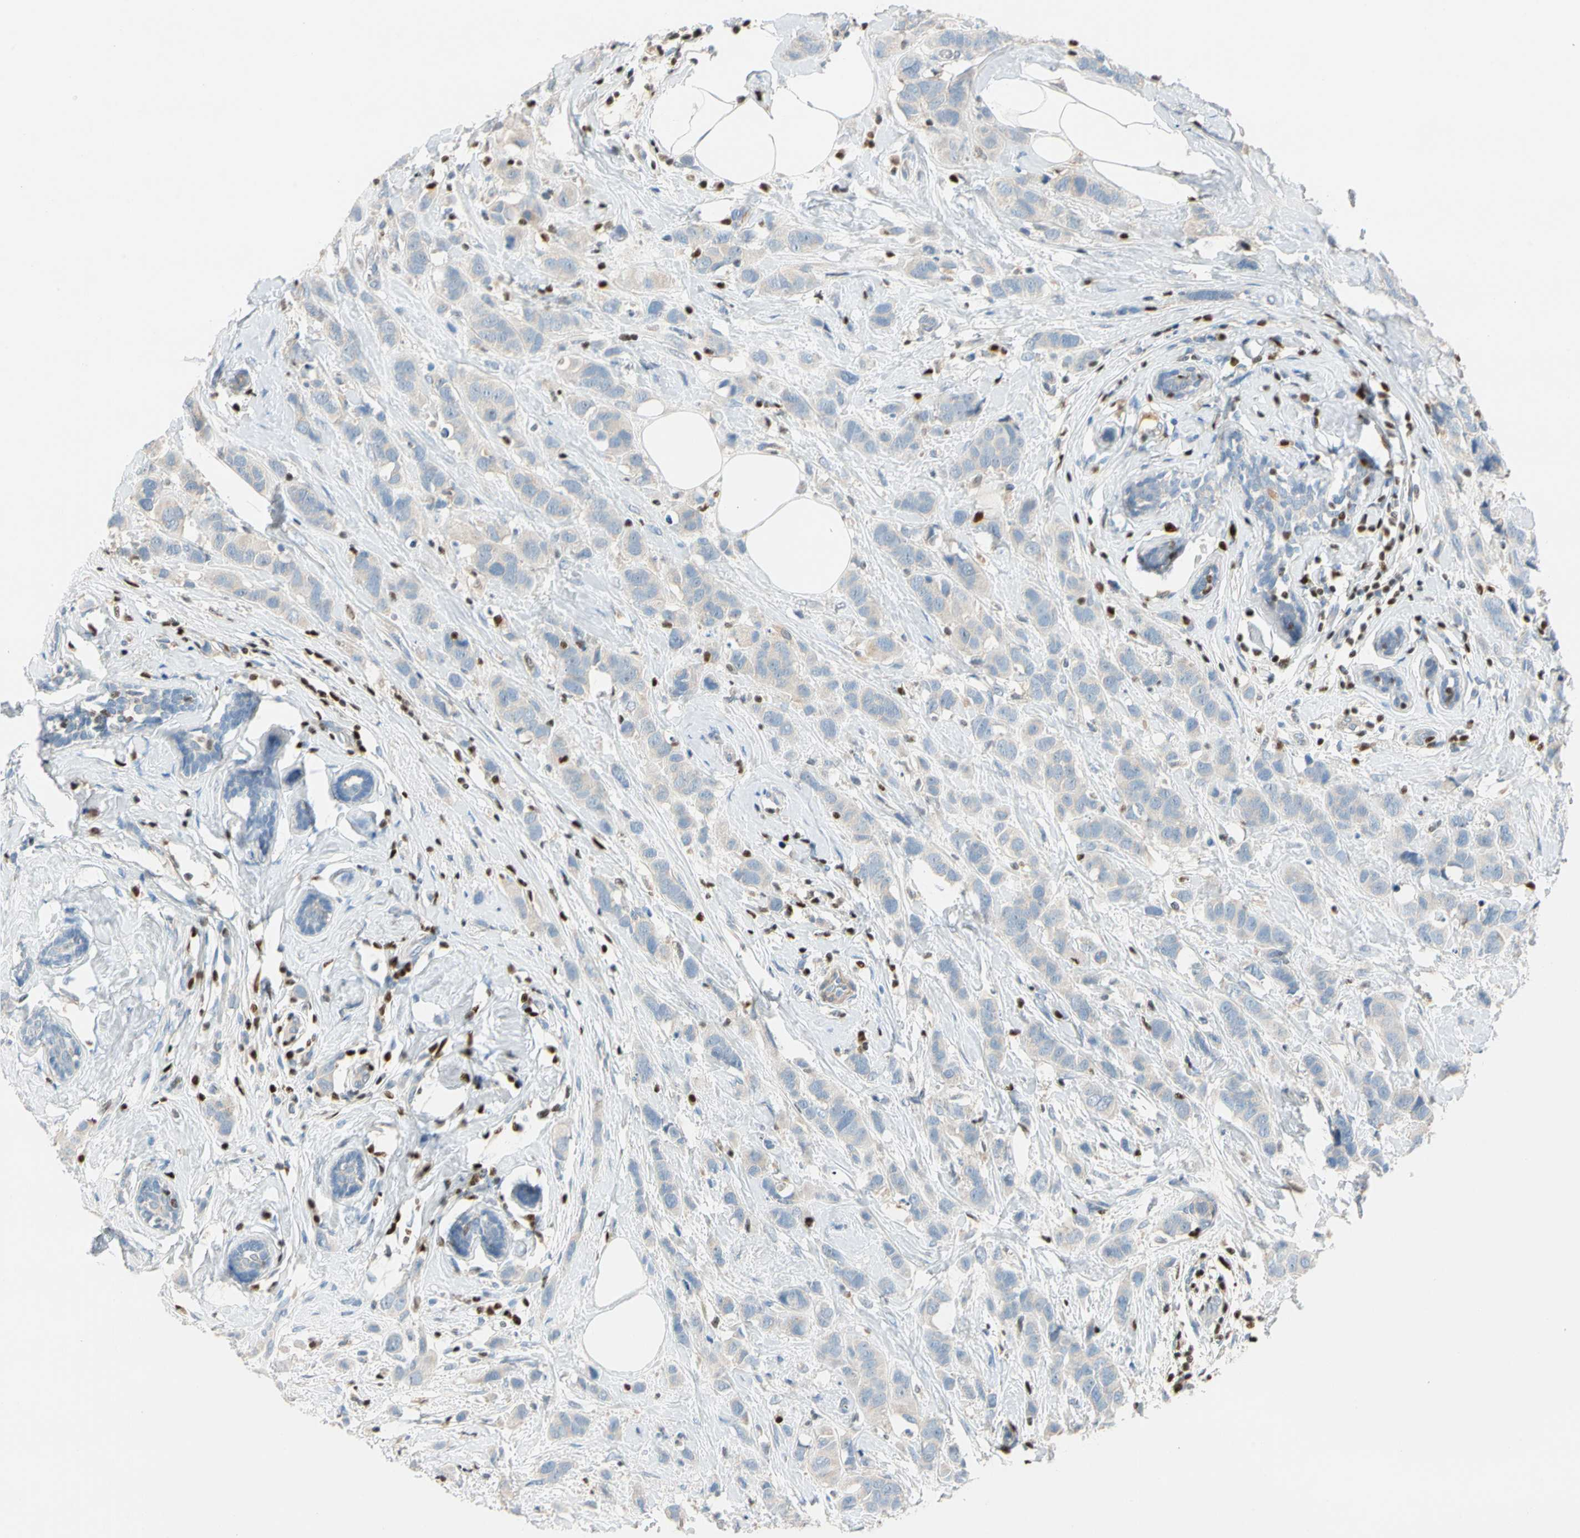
{"staining": {"intensity": "weak", "quantity": "<25%", "location": "cytoplasmic/membranous"}, "tissue": "breast cancer", "cell_type": "Tumor cells", "image_type": "cancer", "snomed": [{"axis": "morphology", "description": "Normal tissue, NOS"}, {"axis": "morphology", "description": "Duct carcinoma"}, {"axis": "topography", "description": "Breast"}], "caption": "Immunohistochemical staining of invasive ductal carcinoma (breast) shows no significant expression in tumor cells.", "gene": "SP140", "patient": {"sex": "female", "age": 50}}